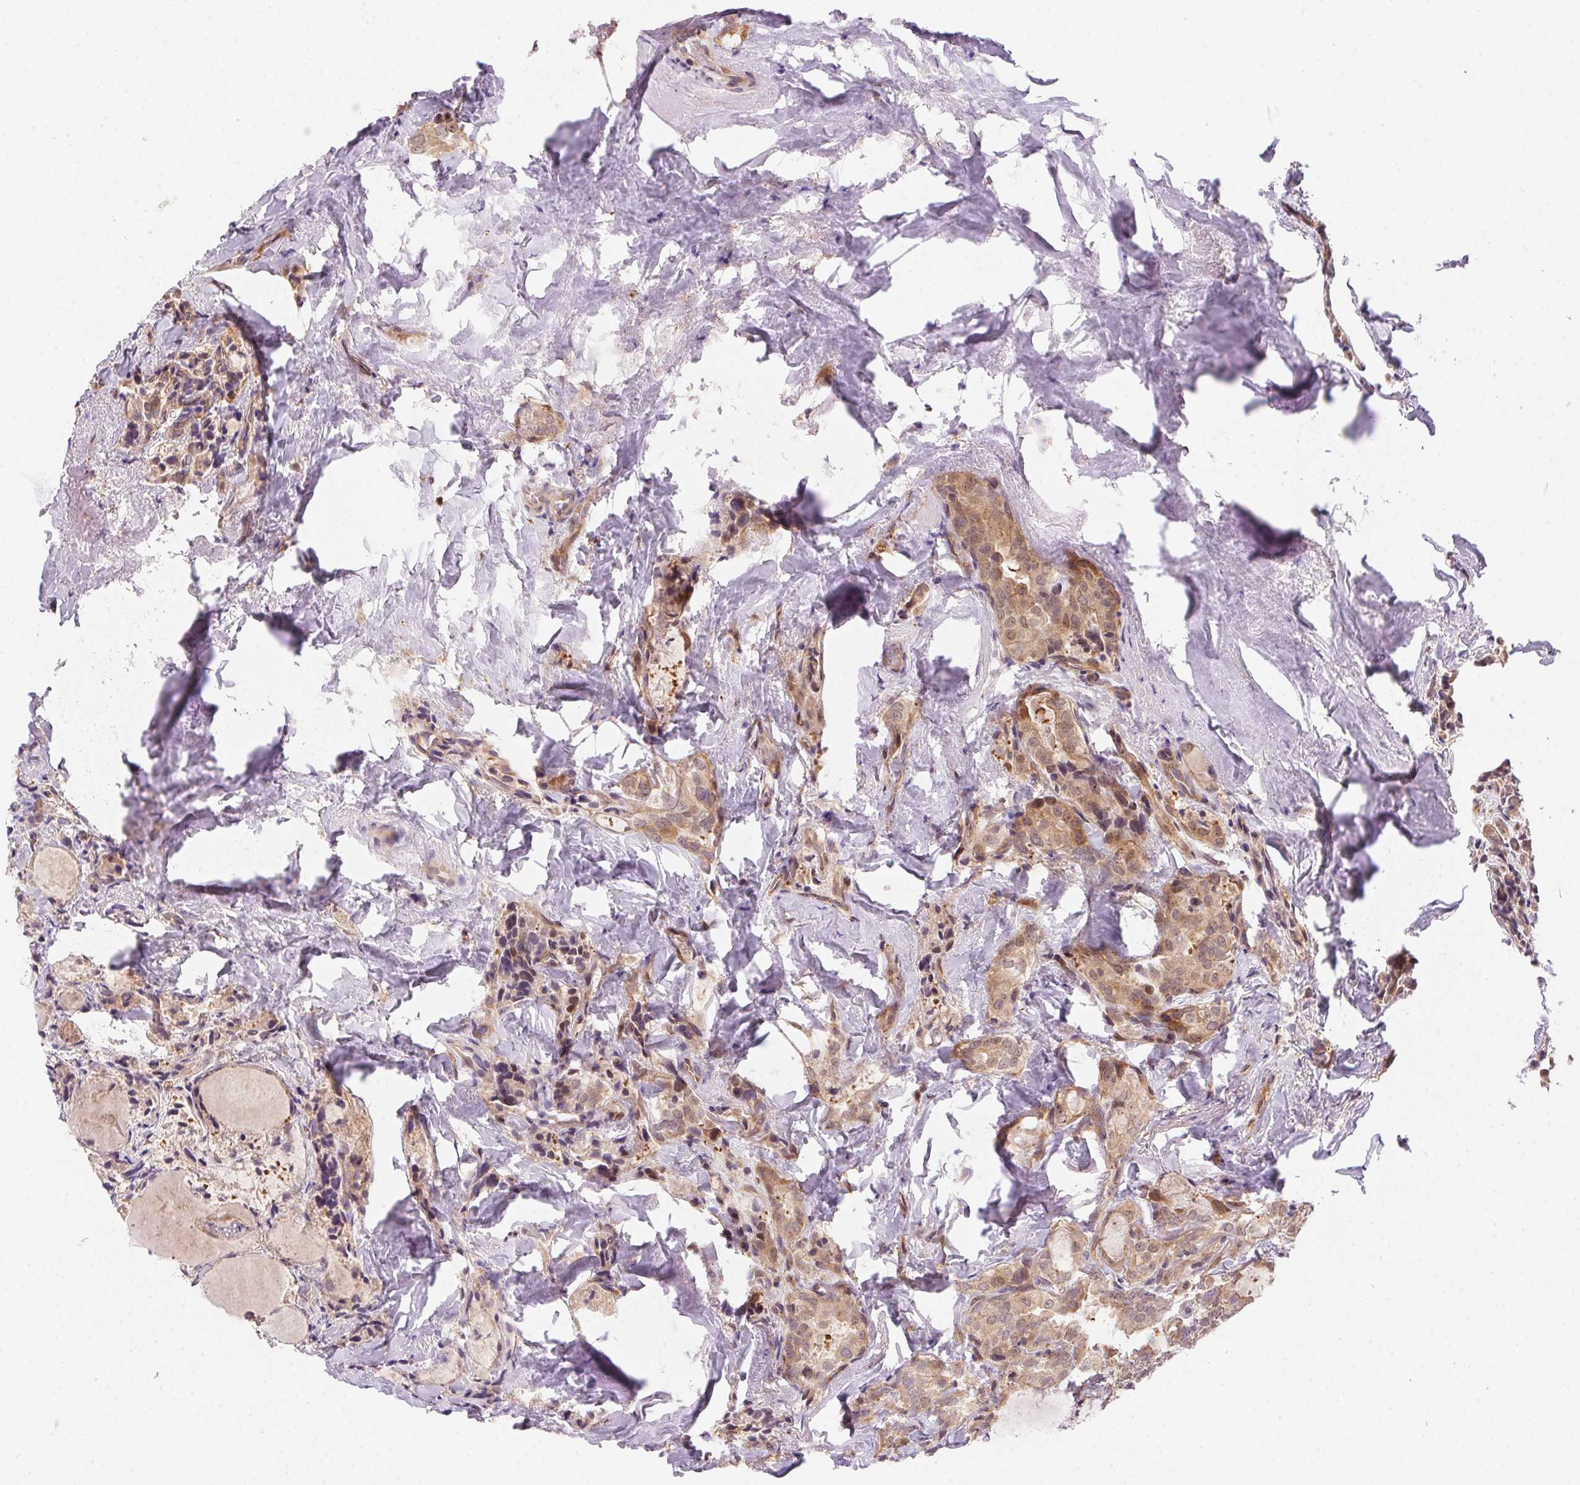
{"staining": {"intensity": "weak", "quantity": ">75%", "location": "cytoplasmic/membranous,nuclear"}, "tissue": "thyroid cancer", "cell_type": "Tumor cells", "image_type": "cancer", "snomed": [{"axis": "morphology", "description": "Papillary adenocarcinoma, NOS"}, {"axis": "topography", "description": "Thyroid gland"}], "caption": "Tumor cells exhibit low levels of weak cytoplasmic/membranous and nuclear staining in about >75% of cells in thyroid papillary adenocarcinoma.", "gene": "NUDT16", "patient": {"sex": "female", "age": 75}}